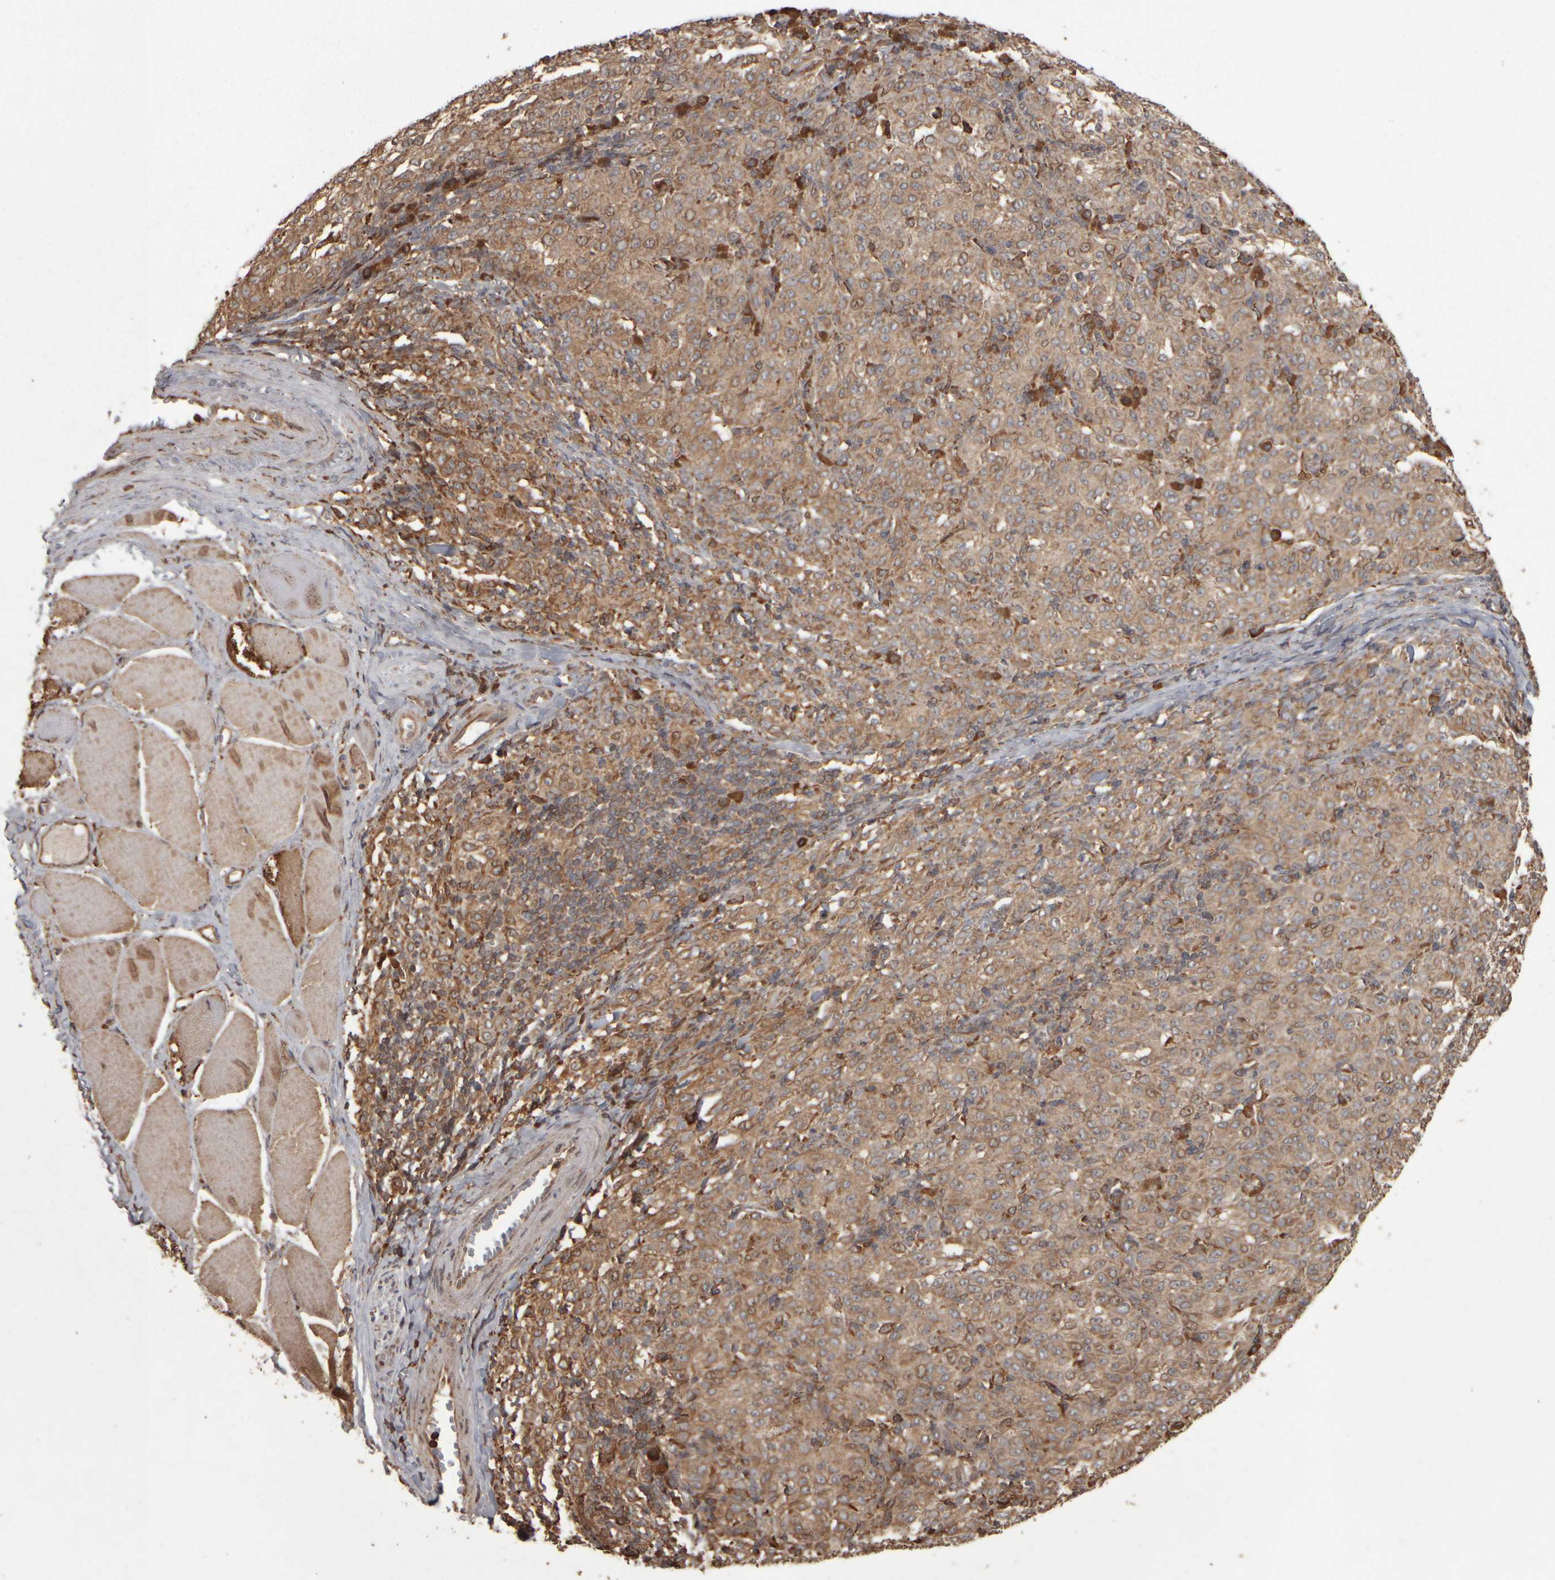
{"staining": {"intensity": "weak", "quantity": ">75%", "location": "cytoplasmic/membranous"}, "tissue": "melanoma", "cell_type": "Tumor cells", "image_type": "cancer", "snomed": [{"axis": "morphology", "description": "Malignant melanoma, NOS"}, {"axis": "topography", "description": "Skin"}], "caption": "Weak cytoplasmic/membranous staining for a protein is appreciated in about >75% of tumor cells of melanoma using IHC.", "gene": "AGBL3", "patient": {"sex": "female", "age": 72}}